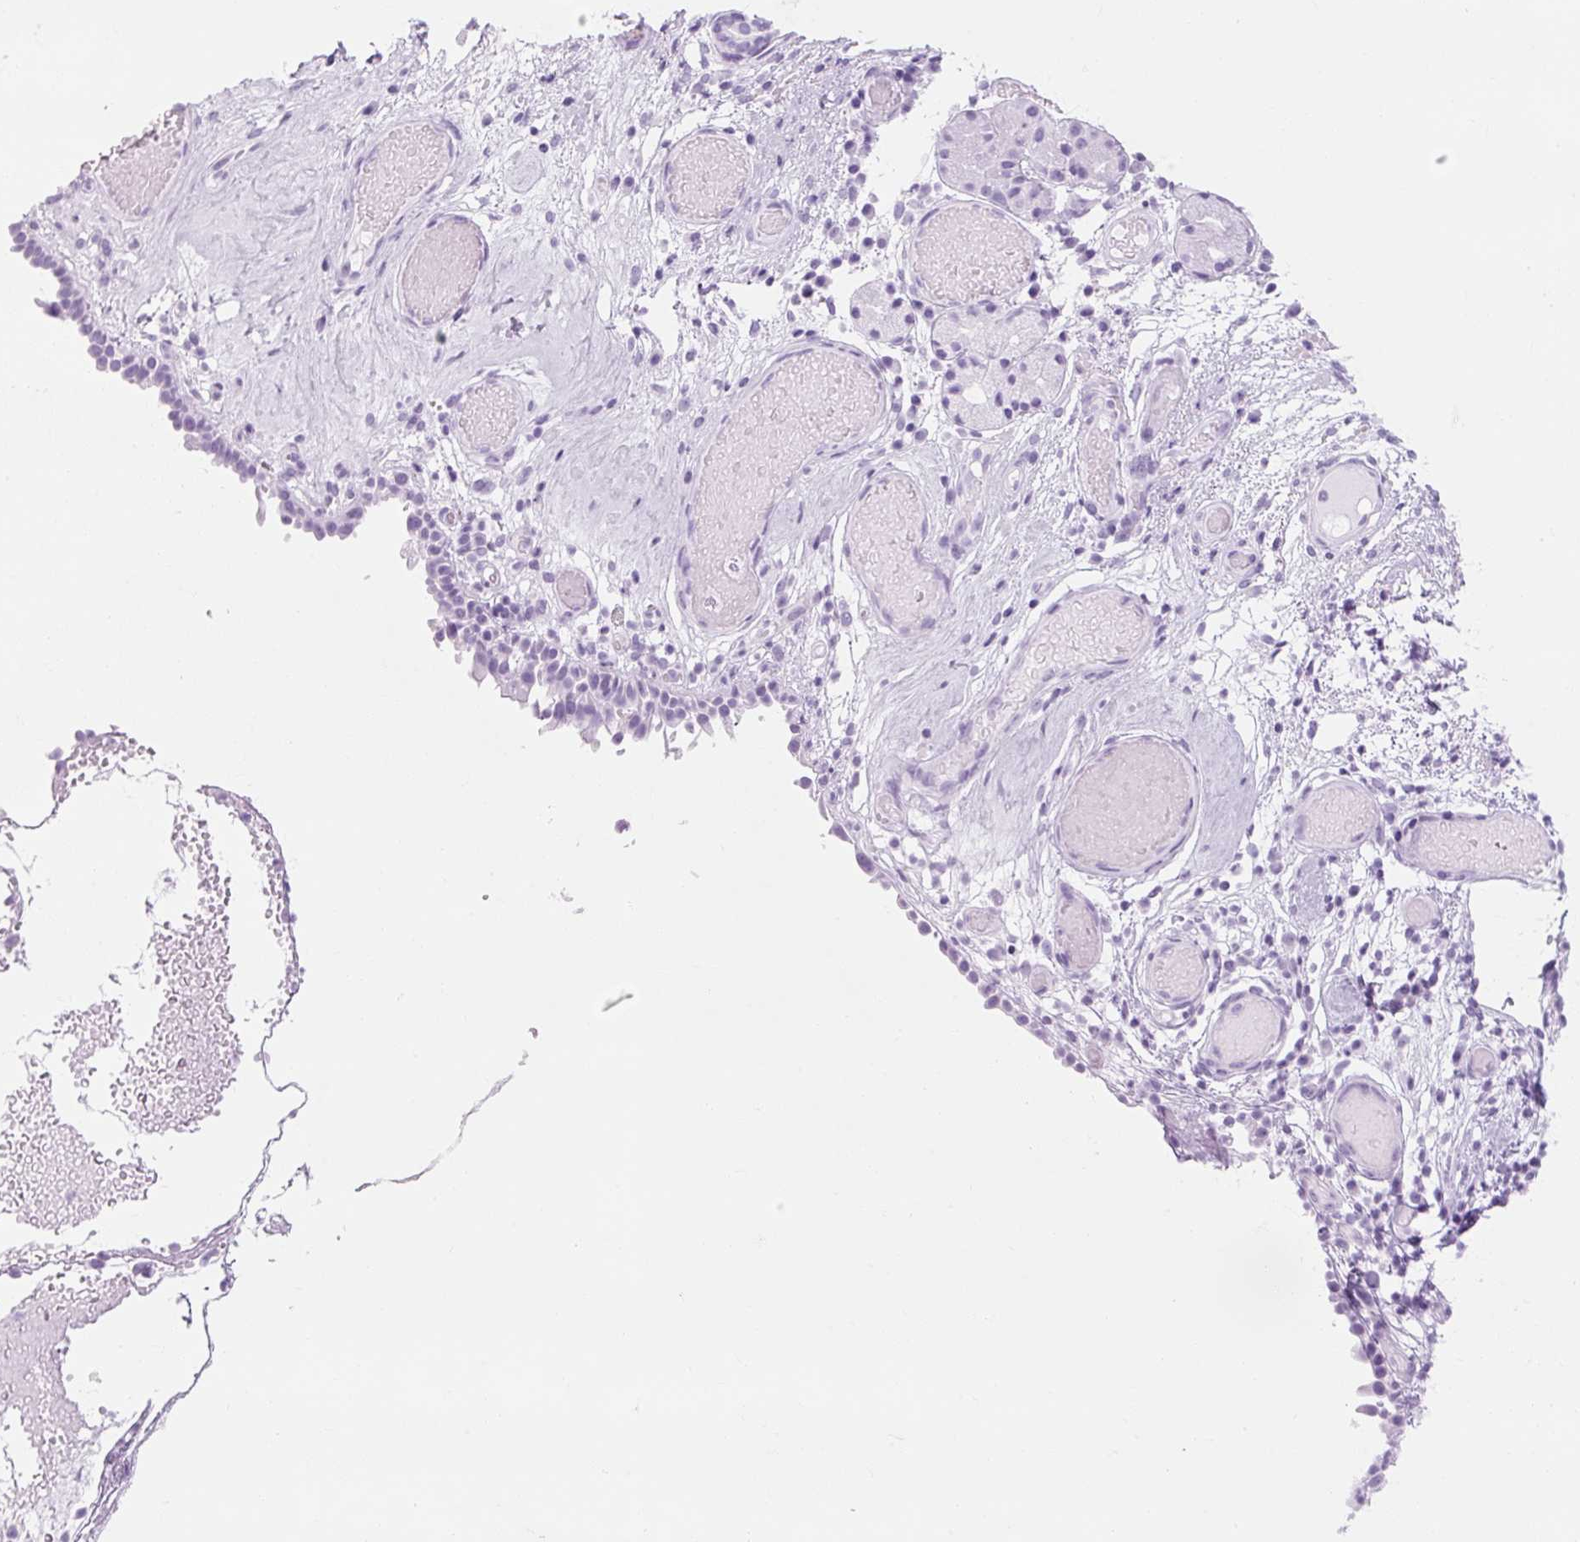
{"staining": {"intensity": "negative", "quantity": "none", "location": "none"}, "tissue": "nasopharynx", "cell_type": "Respiratory epithelial cells", "image_type": "normal", "snomed": [{"axis": "morphology", "description": "Normal tissue, NOS"}, {"axis": "morphology", "description": "Inflammation, NOS"}, {"axis": "topography", "description": "Nasopharynx"}], "caption": "IHC micrograph of normal nasopharynx: nasopharynx stained with DAB exhibits no significant protein staining in respiratory epithelial cells. (DAB (3,3'-diaminobenzidine) immunohistochemistry (IHC), high magnification).", "gene": "TIGD2", "patient": {"sex": "male", "age": 54}}